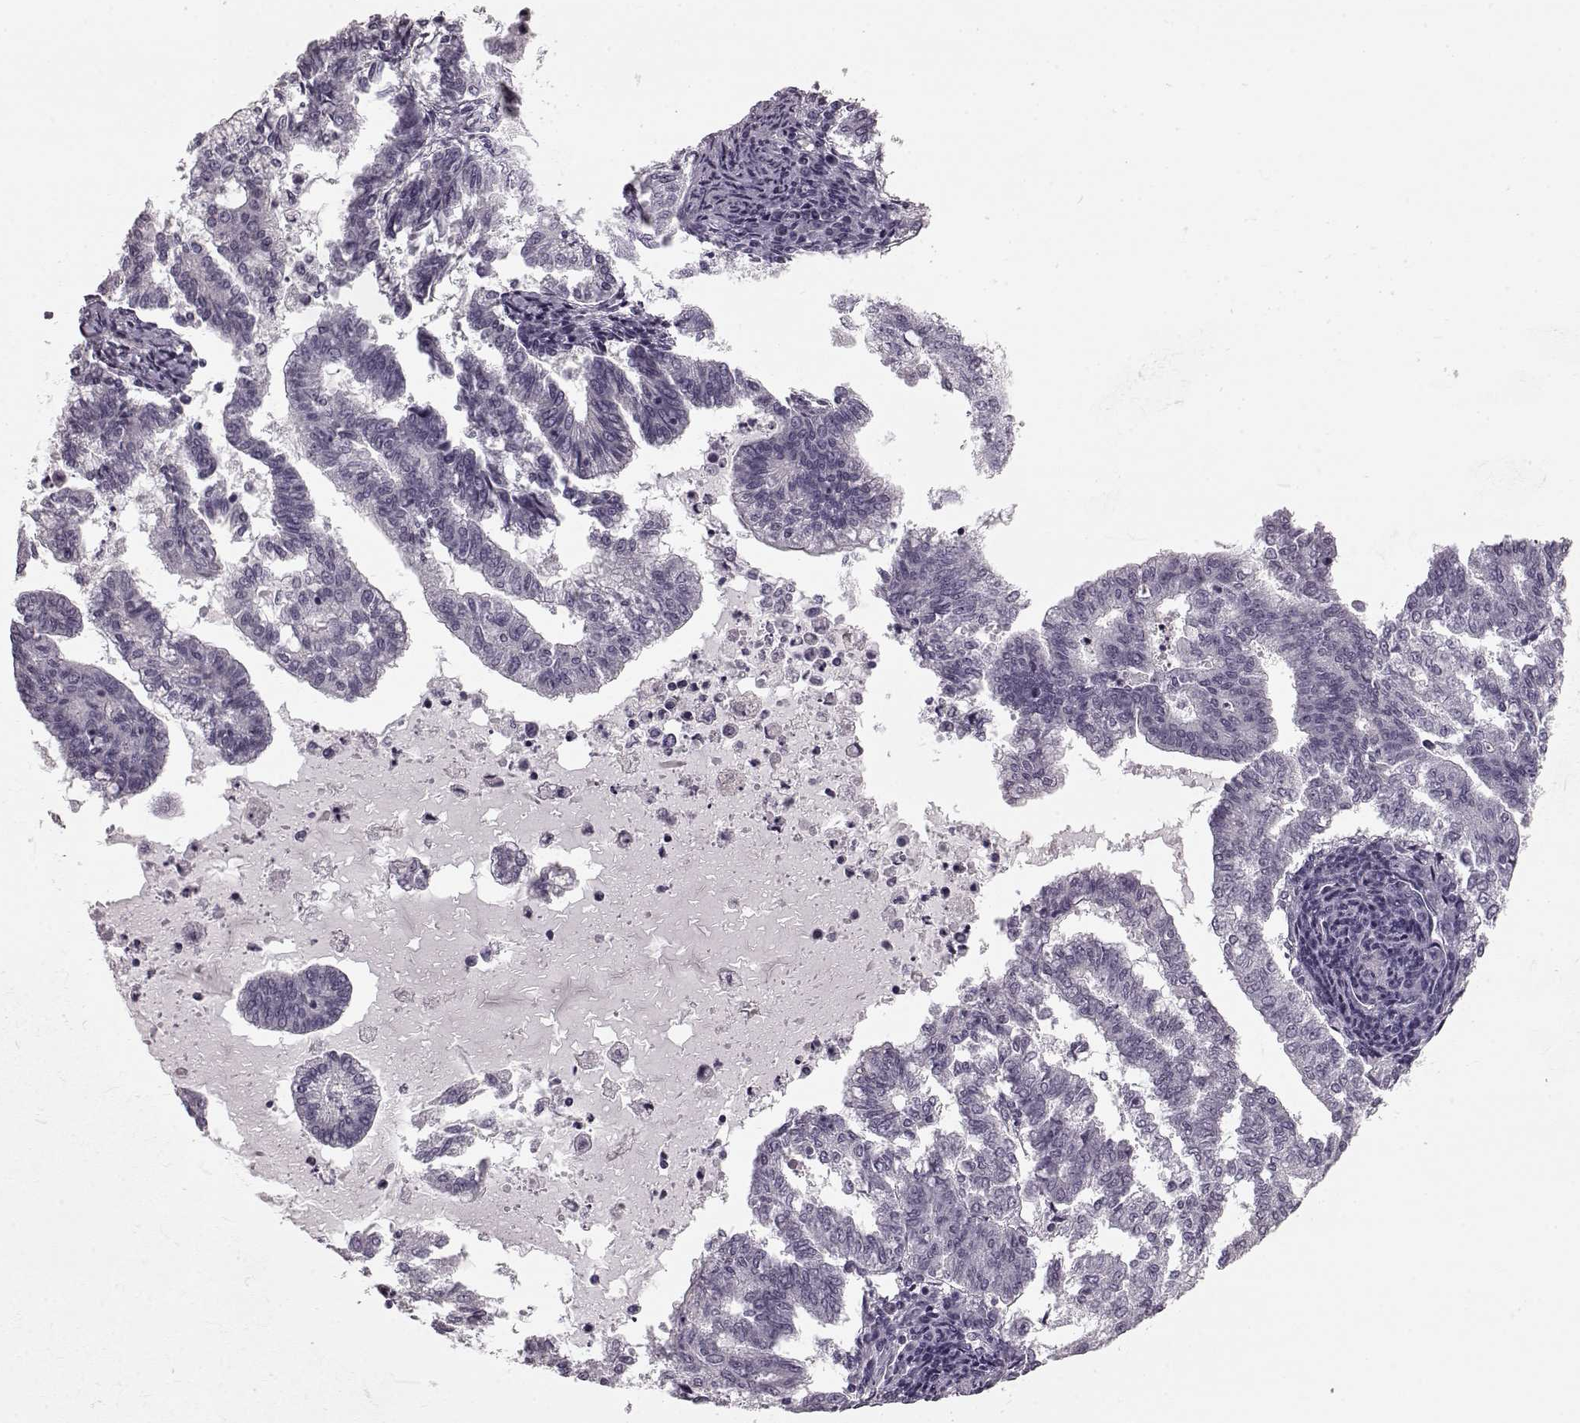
{"staining": {"intensity": "negative", "quantity": "none", "location": "none"}, "tissue": "endometrial cancer", "cell_type": "Tumor cells", "image_type": "cancer", "snomed": [{"axis": "morphology", "description": "Adenocarcinoma, NOS"}, {"axis": "topography", "description": "Endometrium"}], "caption": "This is a micrograph of immunohistochemistry staining of endometrial adenocarcinoma, which shows no expression in tumor cells. The staining is performed using DAB (3,3'-diaminobenzidine) brown chromogen with nuclei counter-stained in using hematoxylin.", "gene": "CST7", "patient": {"sex": "female", "age": 79}}